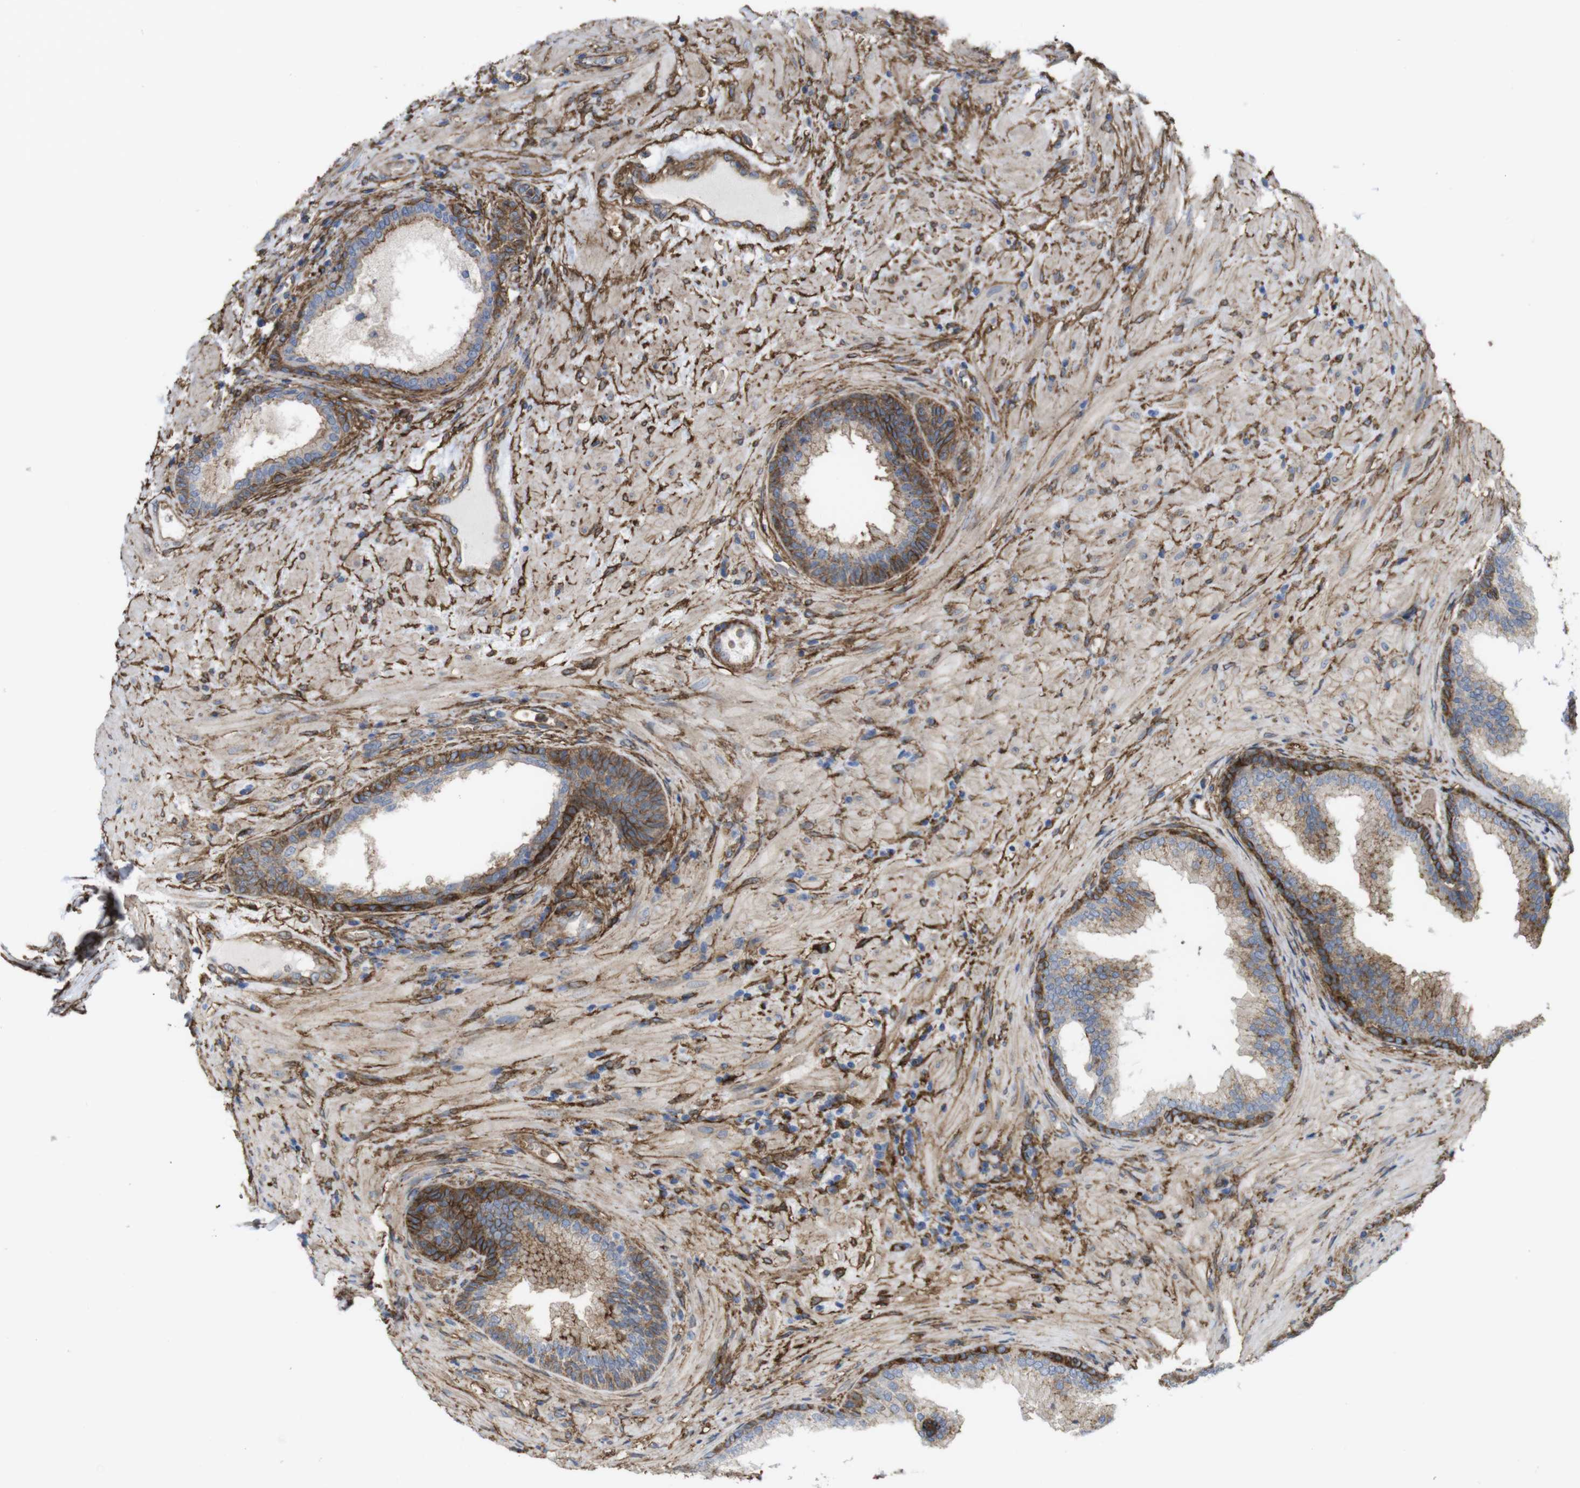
{"staining": {"intensity": "moderate", "quantity": "<25%", "location": "cytoplasmic/membranous"}, "tissue": "prostate", "cell_type": "Glandular cells", "image_type": "normal", "snomed": [{"axis": "morphology", "description": "Normal tissue, NOS"}, {"axis": "topography", "description": "Prostate"}], "caption": "Brown immunohistochemical staining in unremarkable human prostate reveals moderate cytoplasmic/membranous expression in approximately <25% of glandular cells.", "gene": "CYBRD1", "patient": {"sex": "male", "age": 76}}